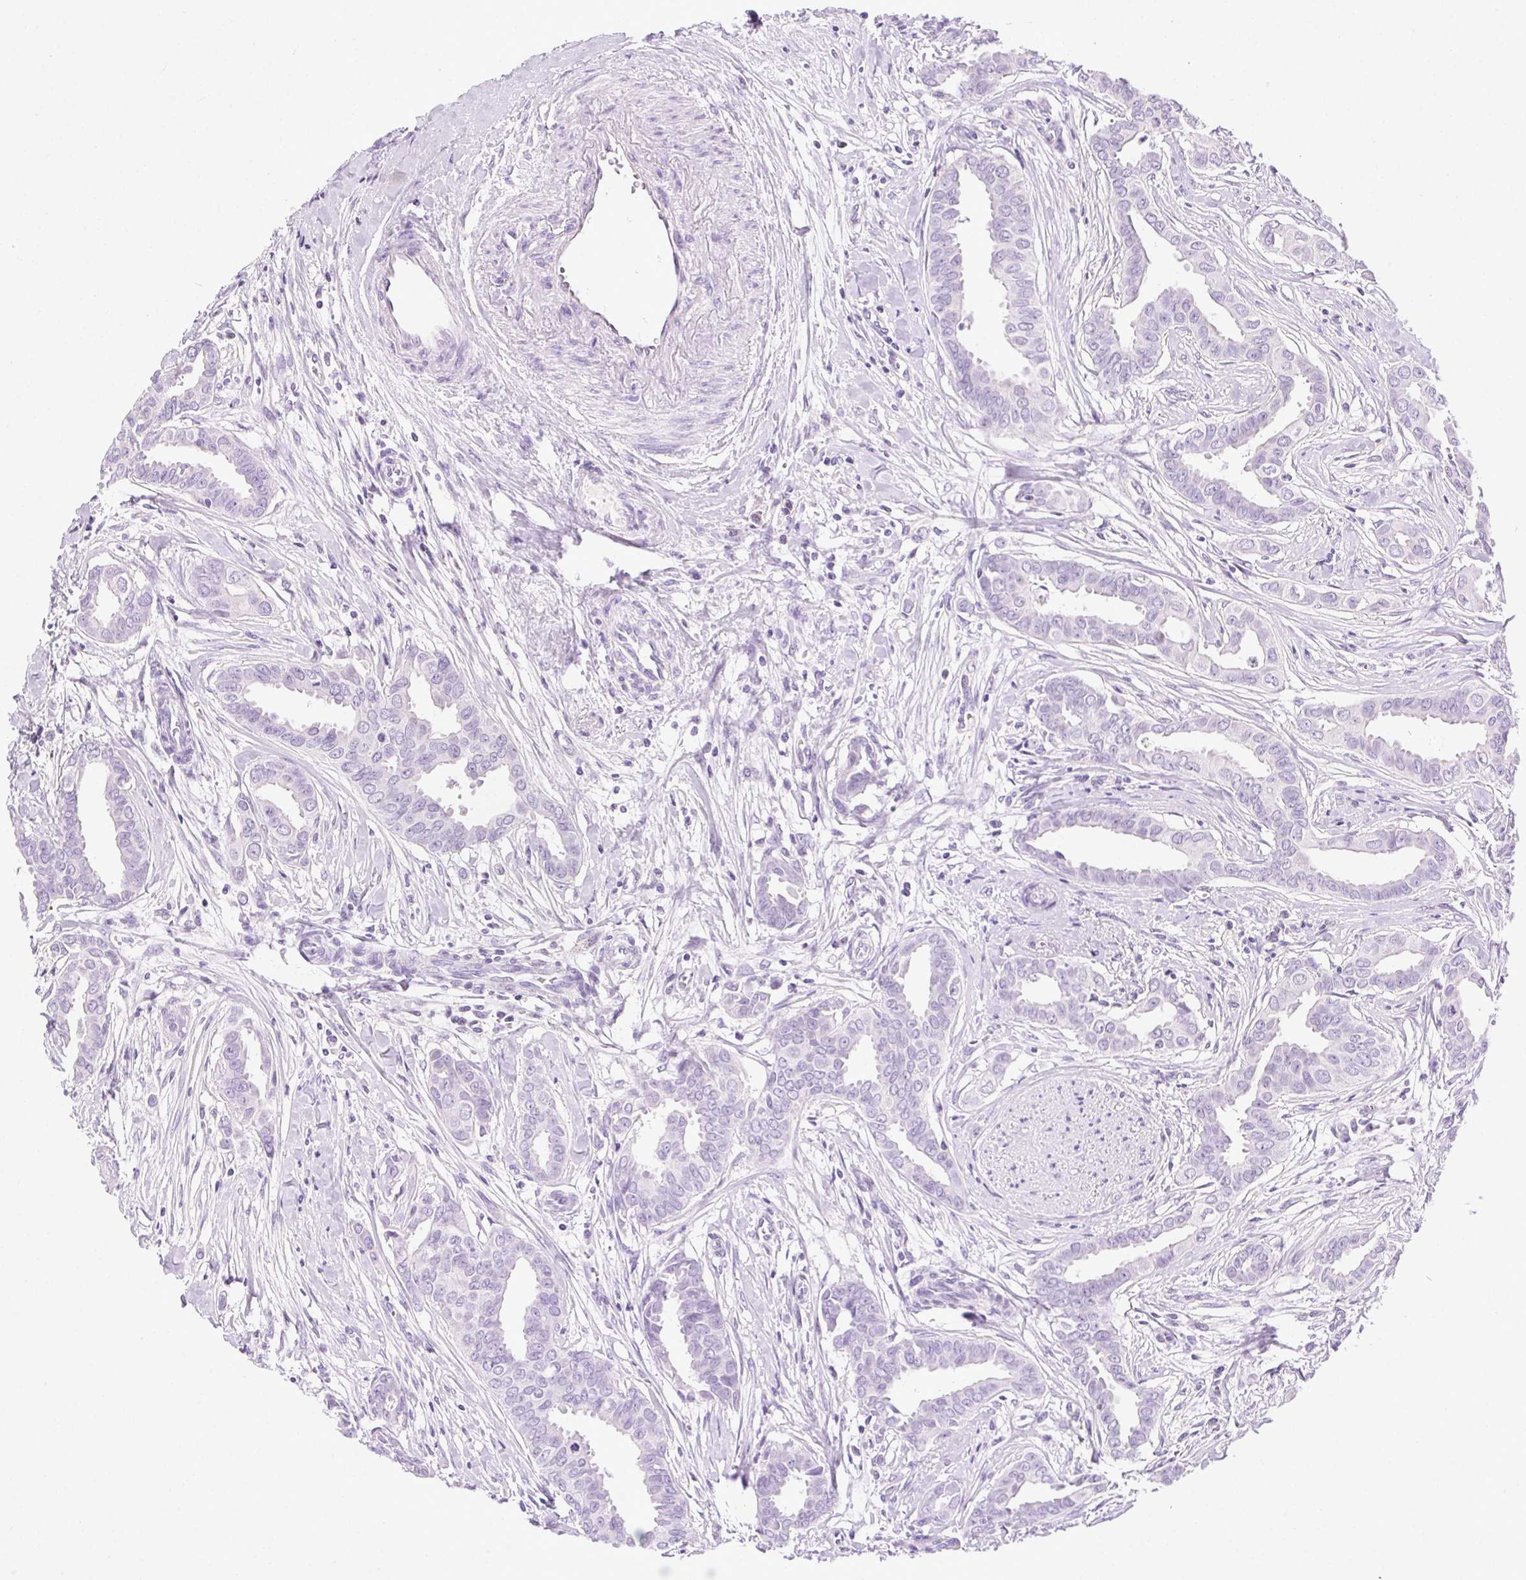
{"staining": {"intensity": "negative", "quantity": "none", "location": "none"}, "tissue": "breast cancer", "cell_type": "Tumor cells", "image_type": "cancer", "snomed": [{"axis": "morphology", "description": "Duct carcinoma"}, {"axis": "topography", "description": "Breast"}], "caption": "IHC of human breast cancer (intraductal carcinoma) shows no staining in tumor cells.", "gene": "SYCE2", "patient": {"sex": "female", "age": 45}}